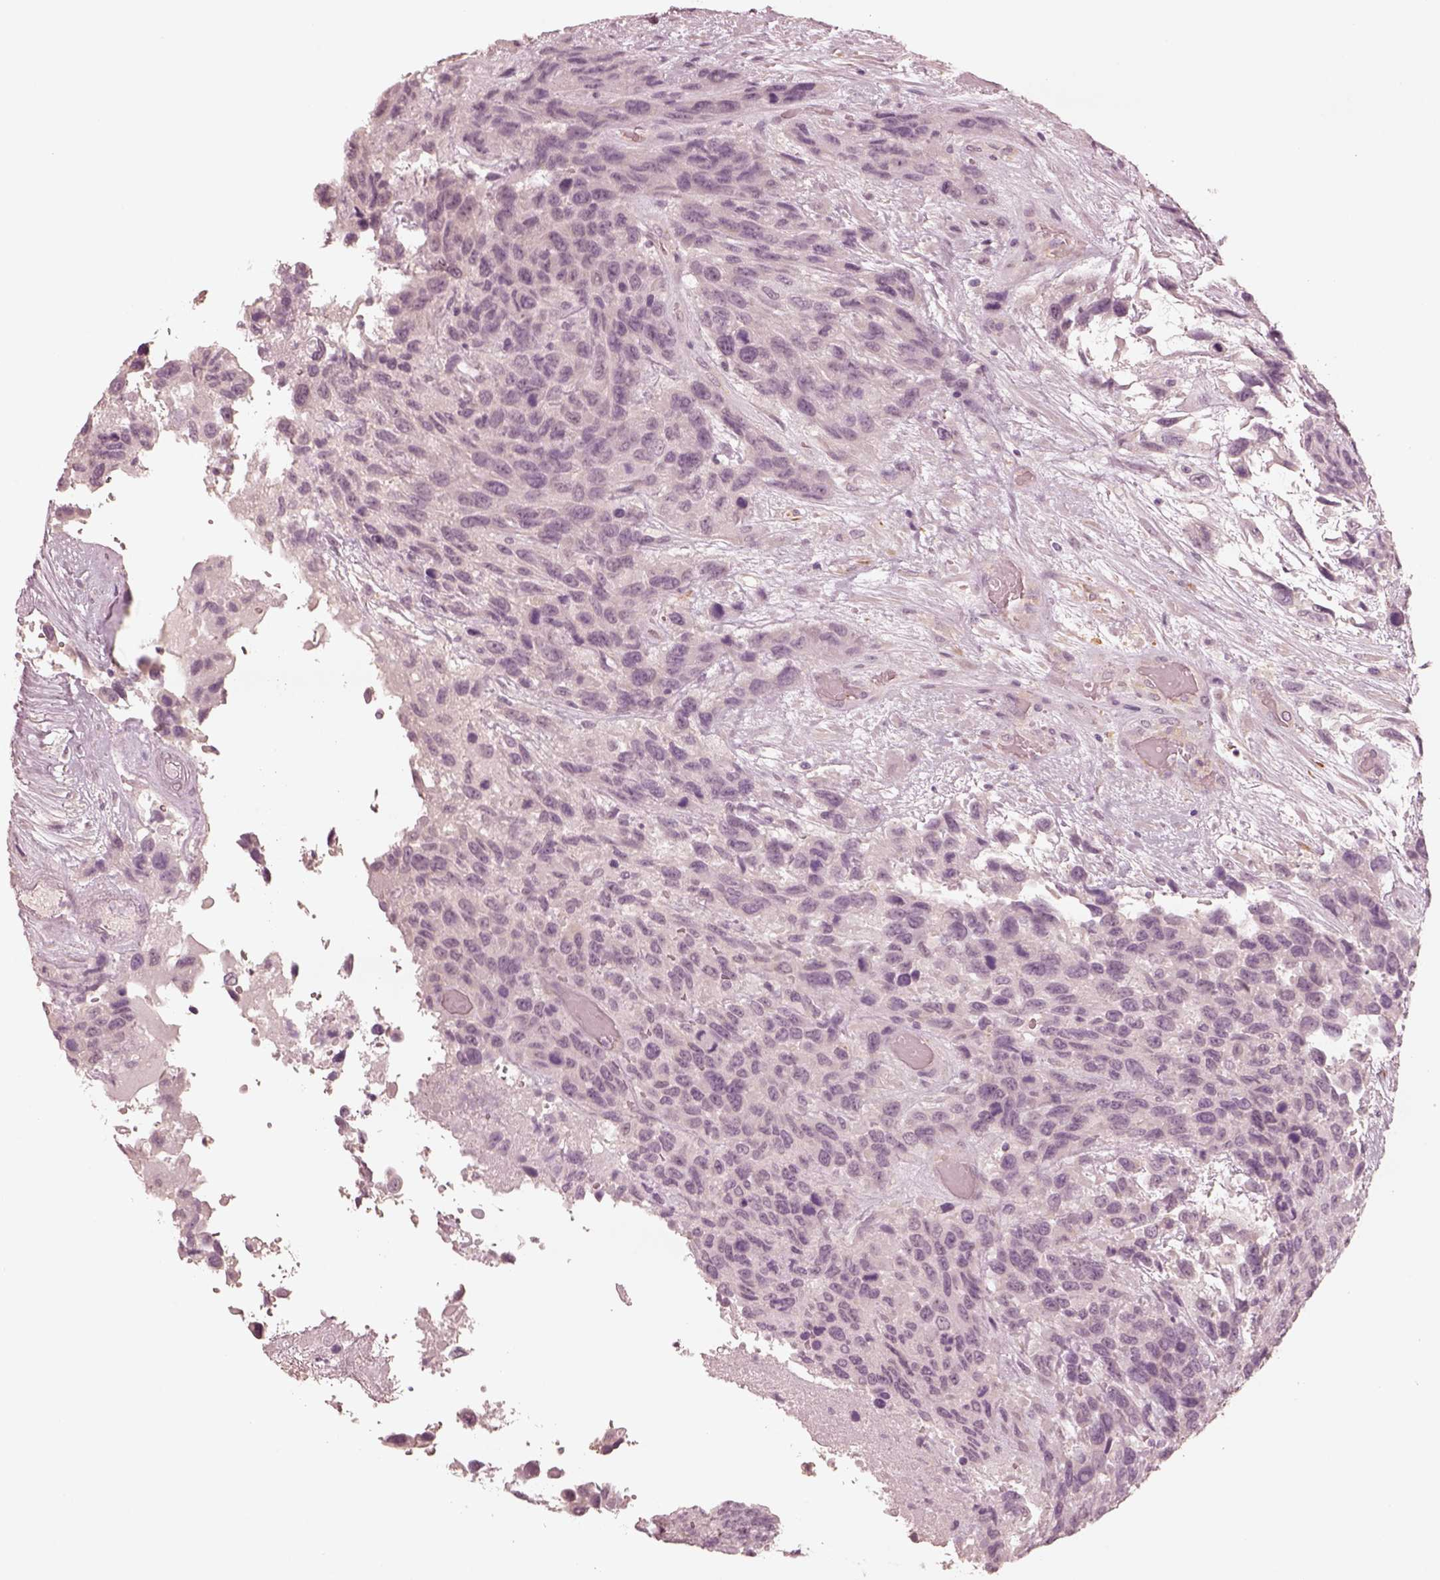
{"staining": {"intensity": "negative", "quantity": "none", "location": "none"}, "tissue": "urothelial cancer", "cell_type": "Tumor cells", "image_type": "cancer", "snomed": [{"axis": "morphology", "description": "Urothelial carcinoma, High grade"}, {"axis": "topography", "description": "Urinary bladder"}], "caption": "This photomicrograph is of high-grade urothelial carcinoma stained with IHC to label a protein in brown with the nuclei are counter-stained blue. There is no positivity in tumor cells.", "gene": "DNAAF9", "patient": {"sex": "female", "age": 70}}